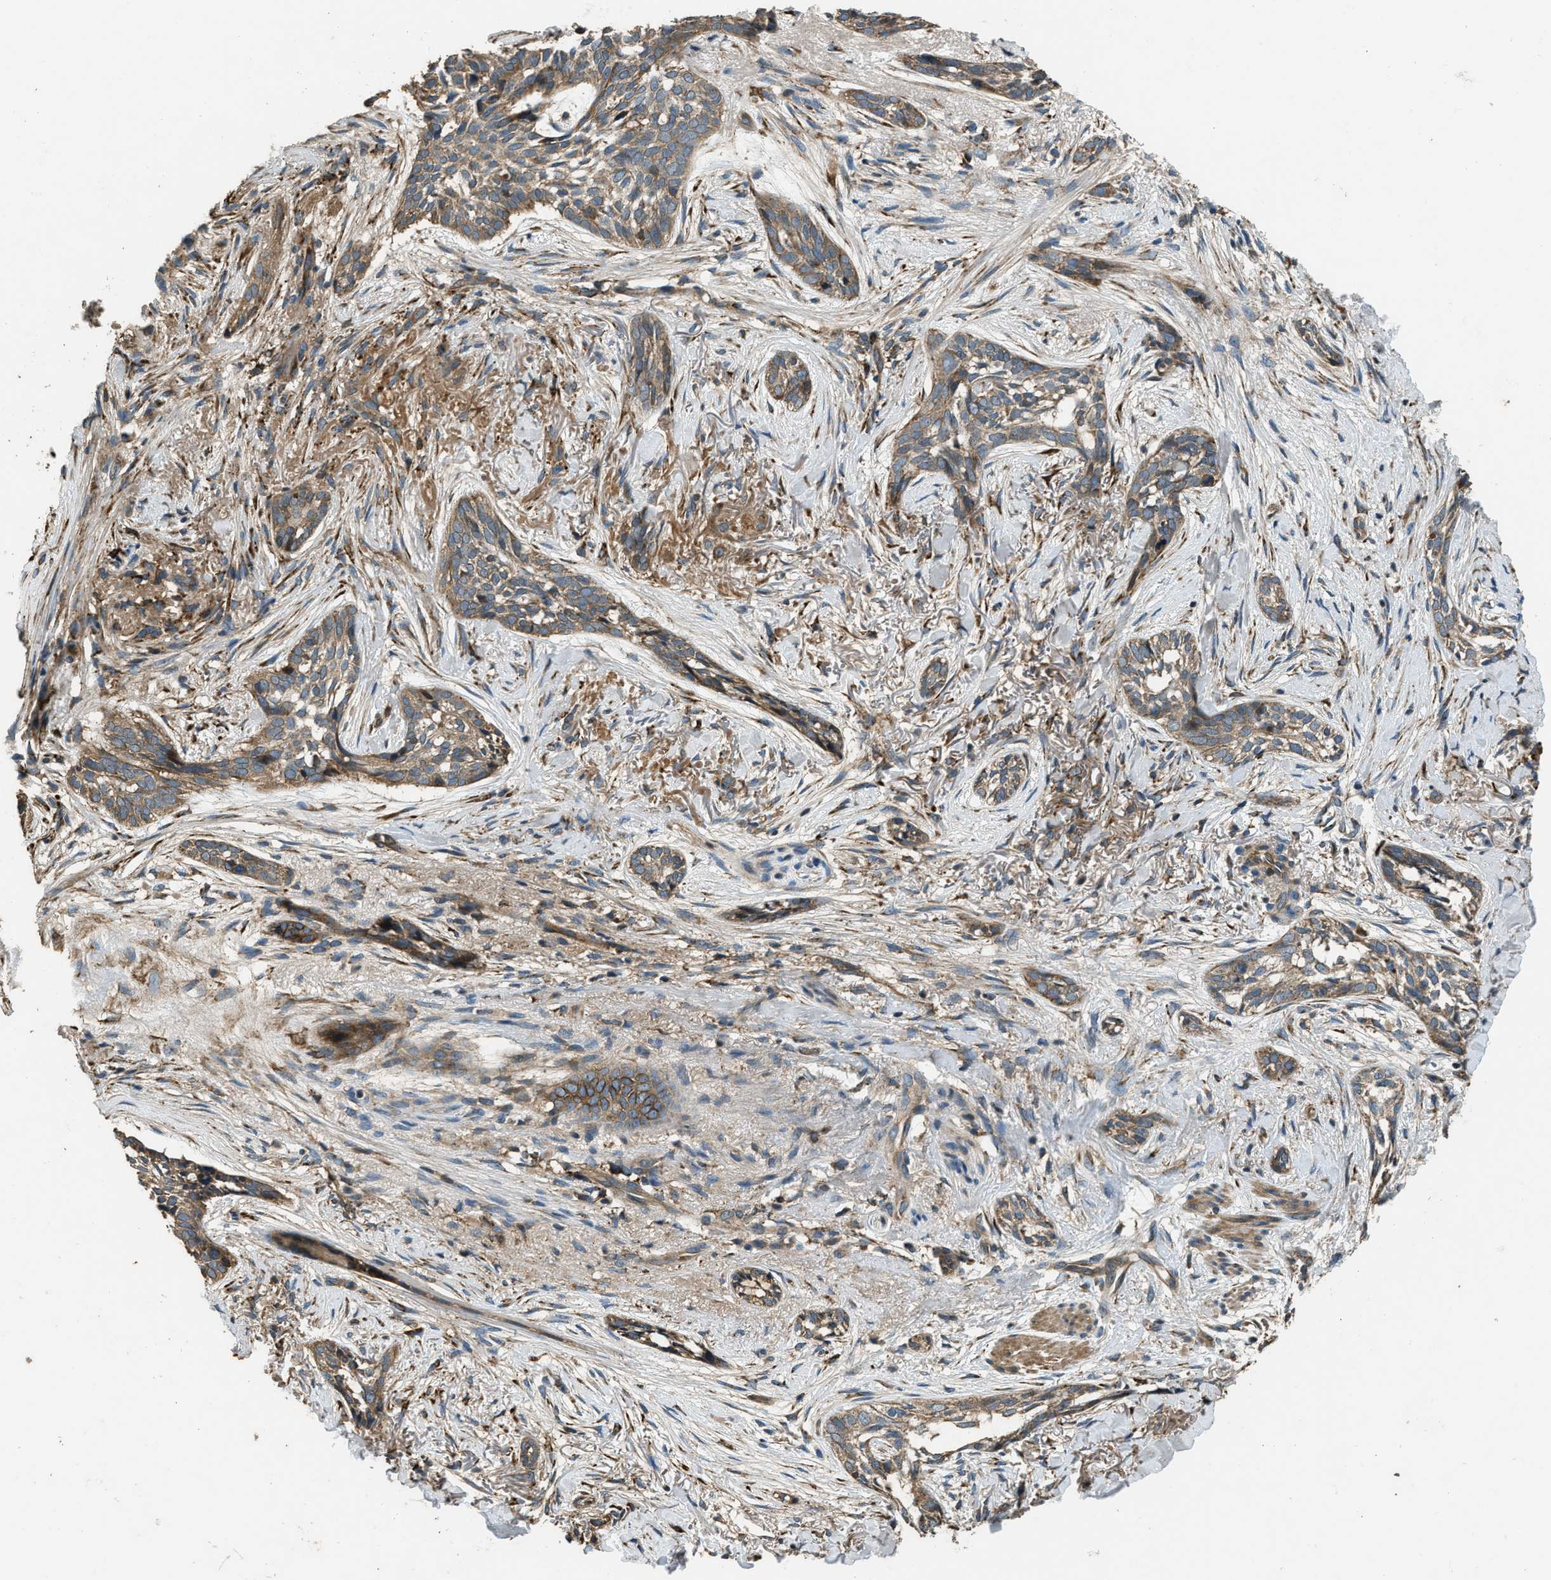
{"staining": {"intensity": "weak", "quantity": ">75%", "location": "cytoplasmic/membranous"}, "tissue": "skin cancer", "cell_type": "Tumor cells", "image_type": "cancer", "snomed": [{"axis": "morphology", "description": "Basal cell carcinoma"}, {"axis": "topography", "description": "Skin"}], "caption": "This is a histology image of IHC staining of skin cancer, which shows weak positivity in the cytoplasmic/membranous of tumor cells.", "gene": "GGH", "patient": {"sex": "female", "age": 88}}